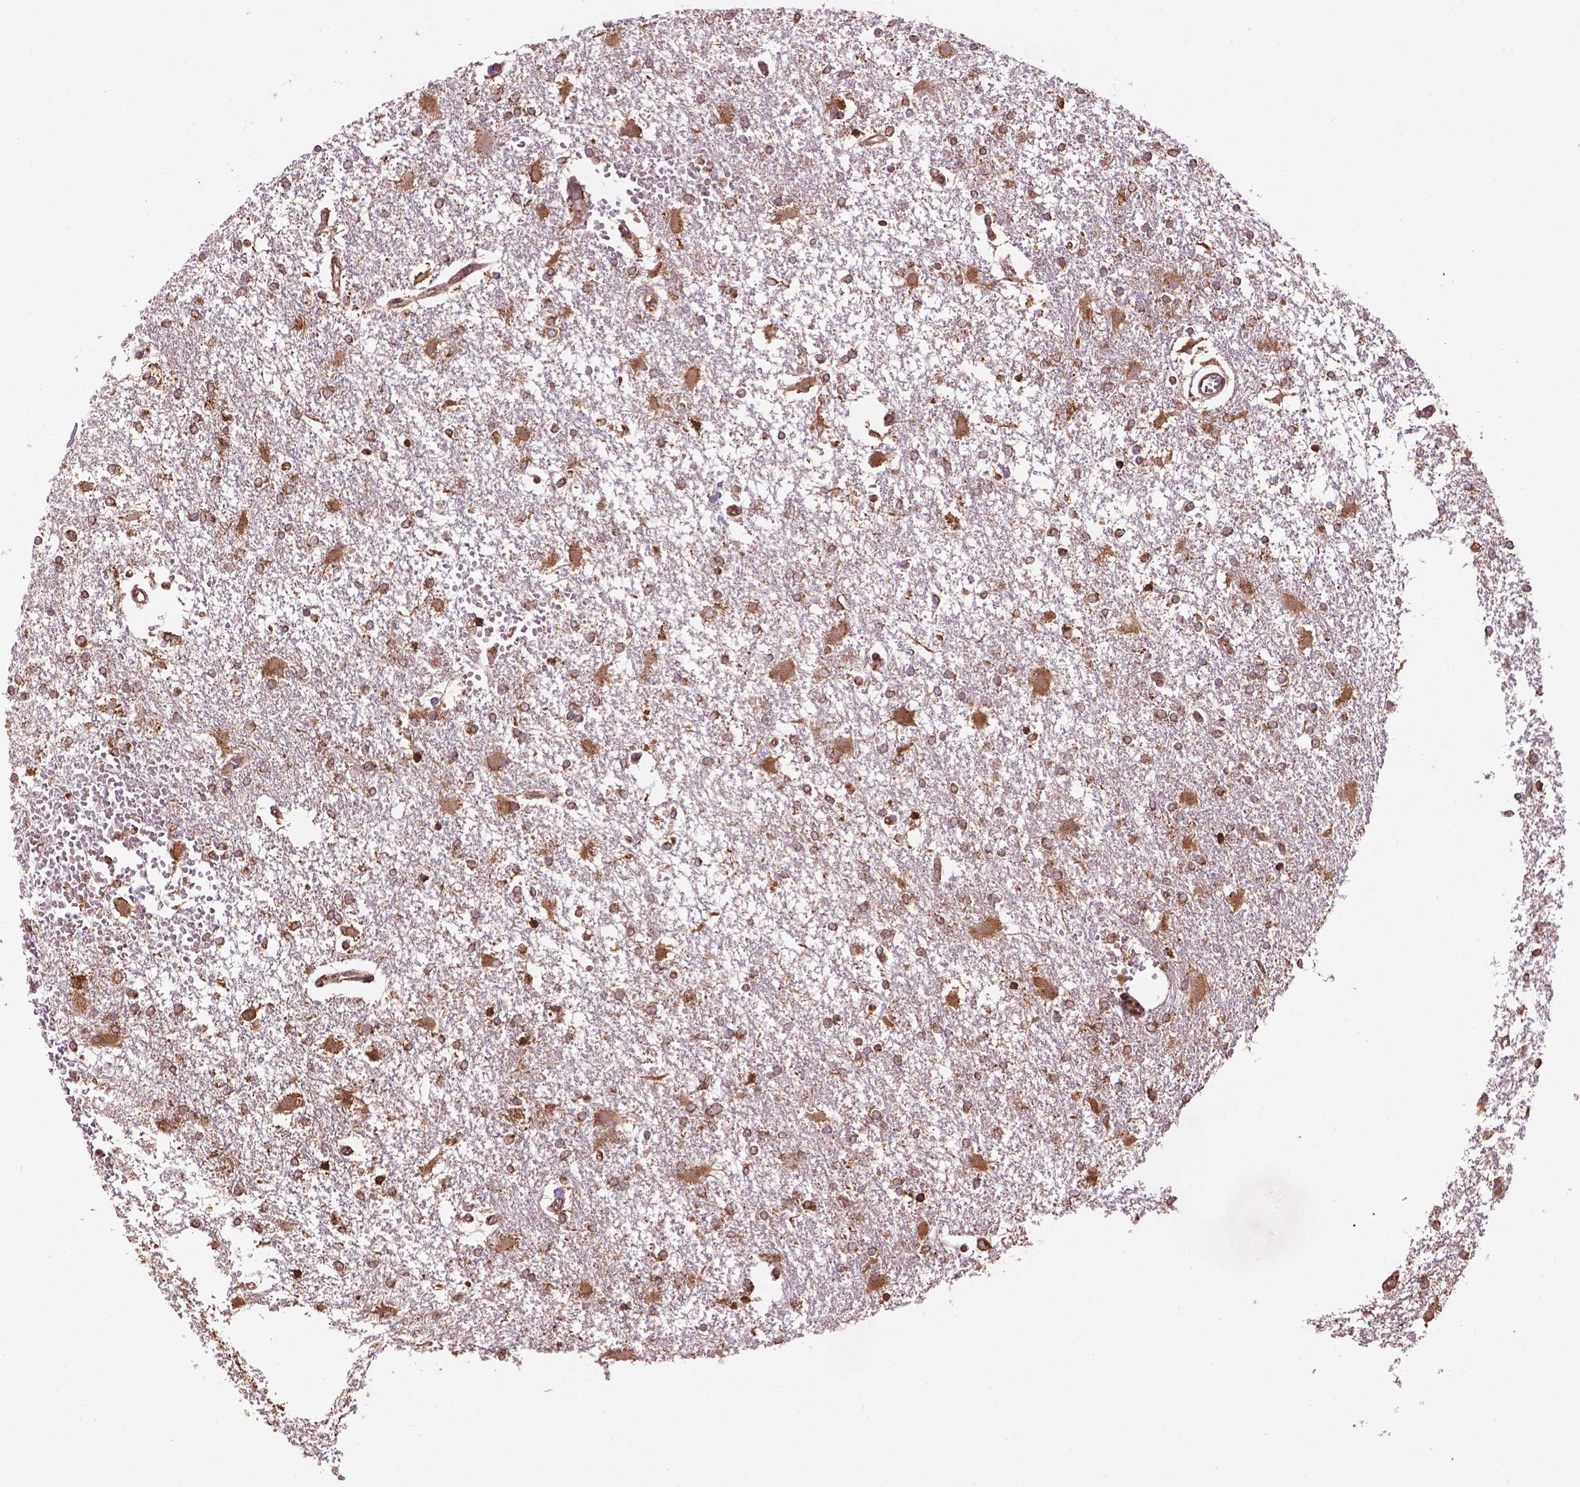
{"staining": {"intensity": "moderate", "quantity": ">75%", "location": "cytoplasmic/membranous"}, "tissue": "glioma", "cell_type": "Tumor cells", "image_type": "cancer", "snomed": [{"axis": "morphology", "description": "Glioma, malignant, High grade"}, {"axis": "topography", "description": "Cerebral cortex"}], "caption": "Malignant high-grade glioma tissue exhibits moderate cytoplasmic/membranous staining in approximately >75% of tumor cells The staining is performed using DAB (3,3'-diaminobenzidine) brown chromogen to label protein expression. The nuclei are counter-stained blue using hematoxylin.", "gene": "PPP2R5E", "patient": {"sex": "male", "age": 79}}